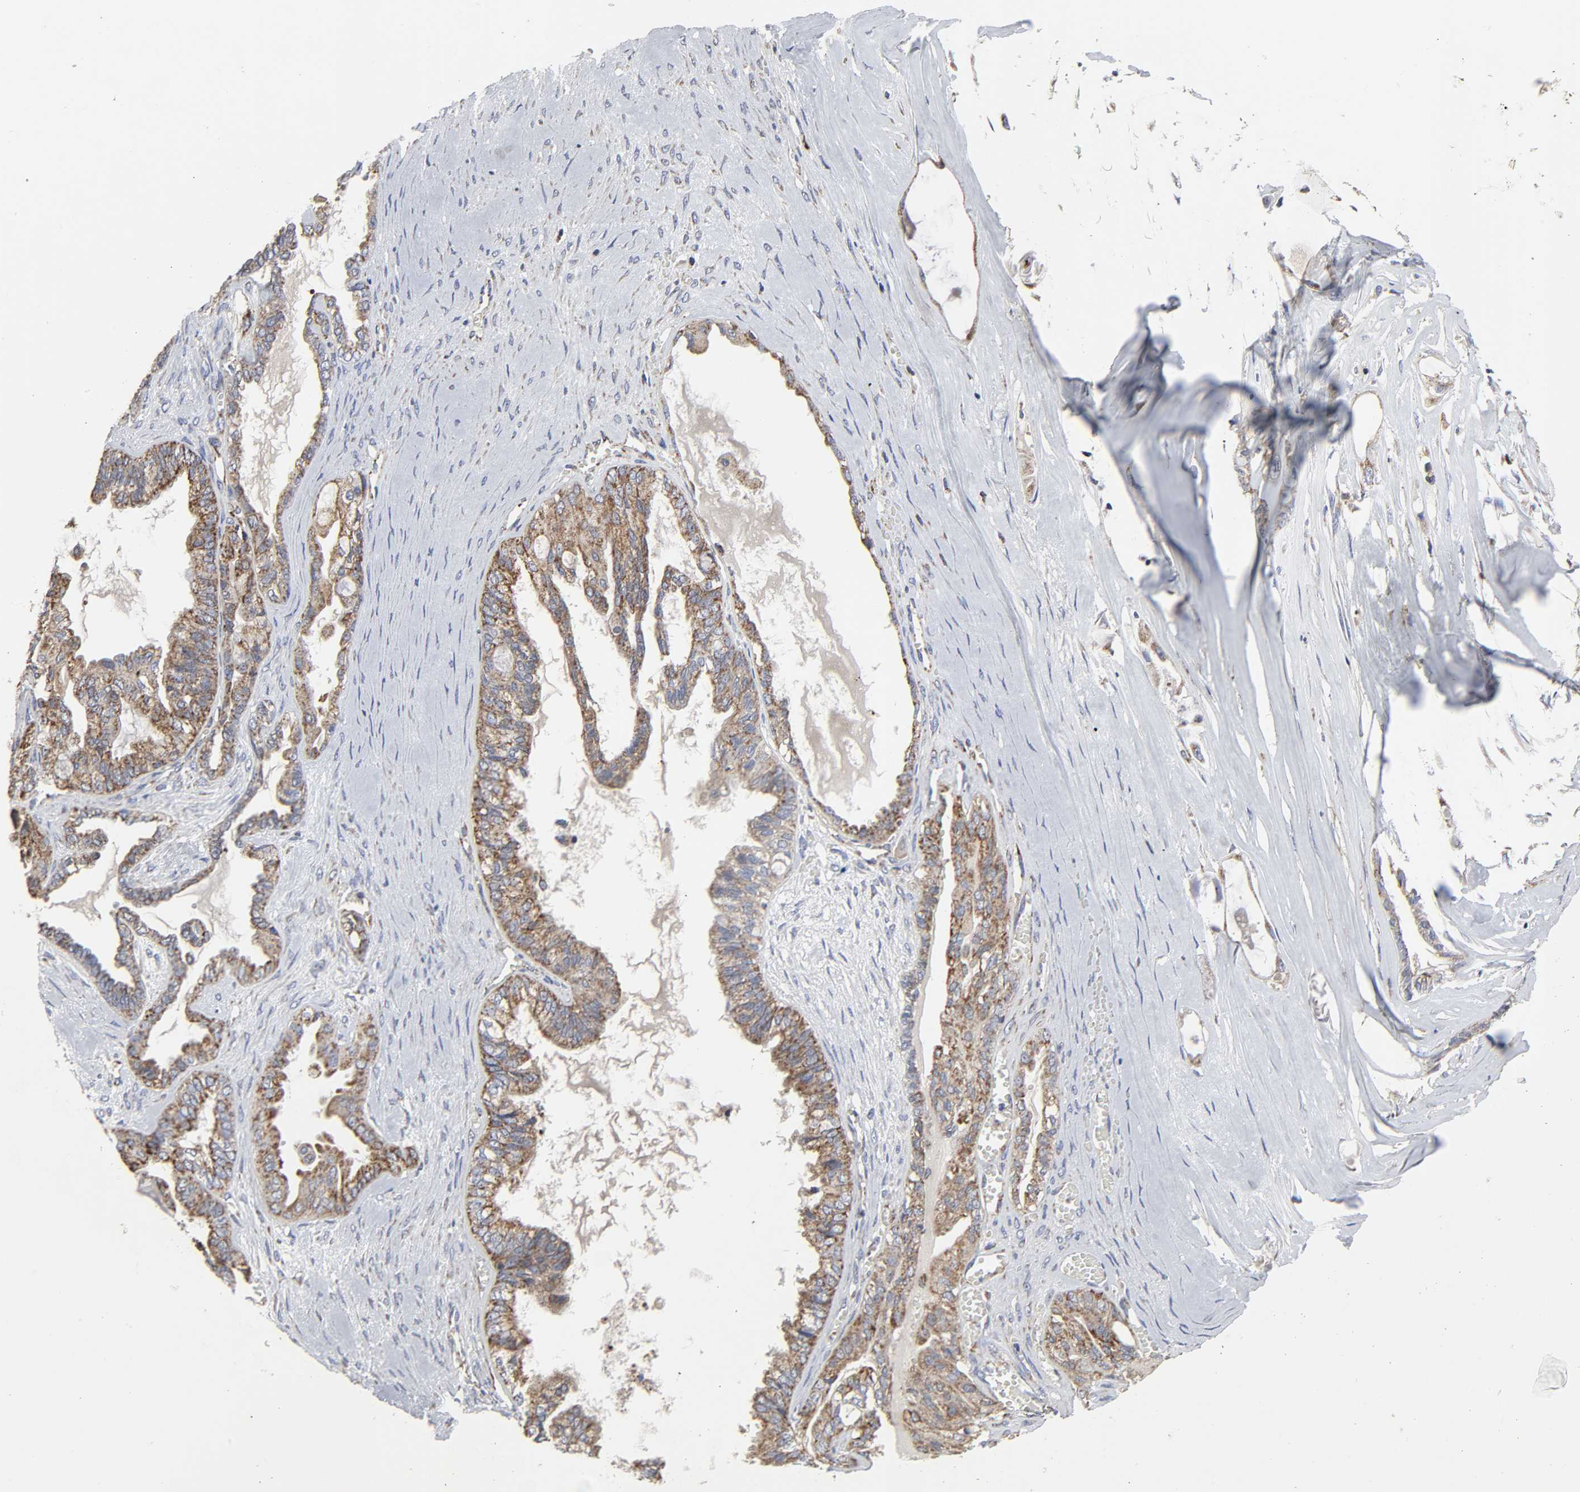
{"staining": {"intensity": "moderate", "quantity": ">75%", "location": "cytoplasmic/membranous"}, "tissue": "ovarian cancer", "cell_type": "Tumor cells", "image_type": "cancer", "snomed": [{"axis": "morphology", "description": "Carcinoma, NOS"}, {"axis": "morphology", "description": "Carcinoma, endometroid"}, {"axis": "topography", "description": "Ovary"}], "caption": "Protein positivity by immunohistochemistry (IHC) reveals moderate cytoplasmic/membranous expression in about >75% of tumor cells in carcinoma (ovarian).", "gene": "COX6B1", "patient": {"sex": "female", "age": 50}}